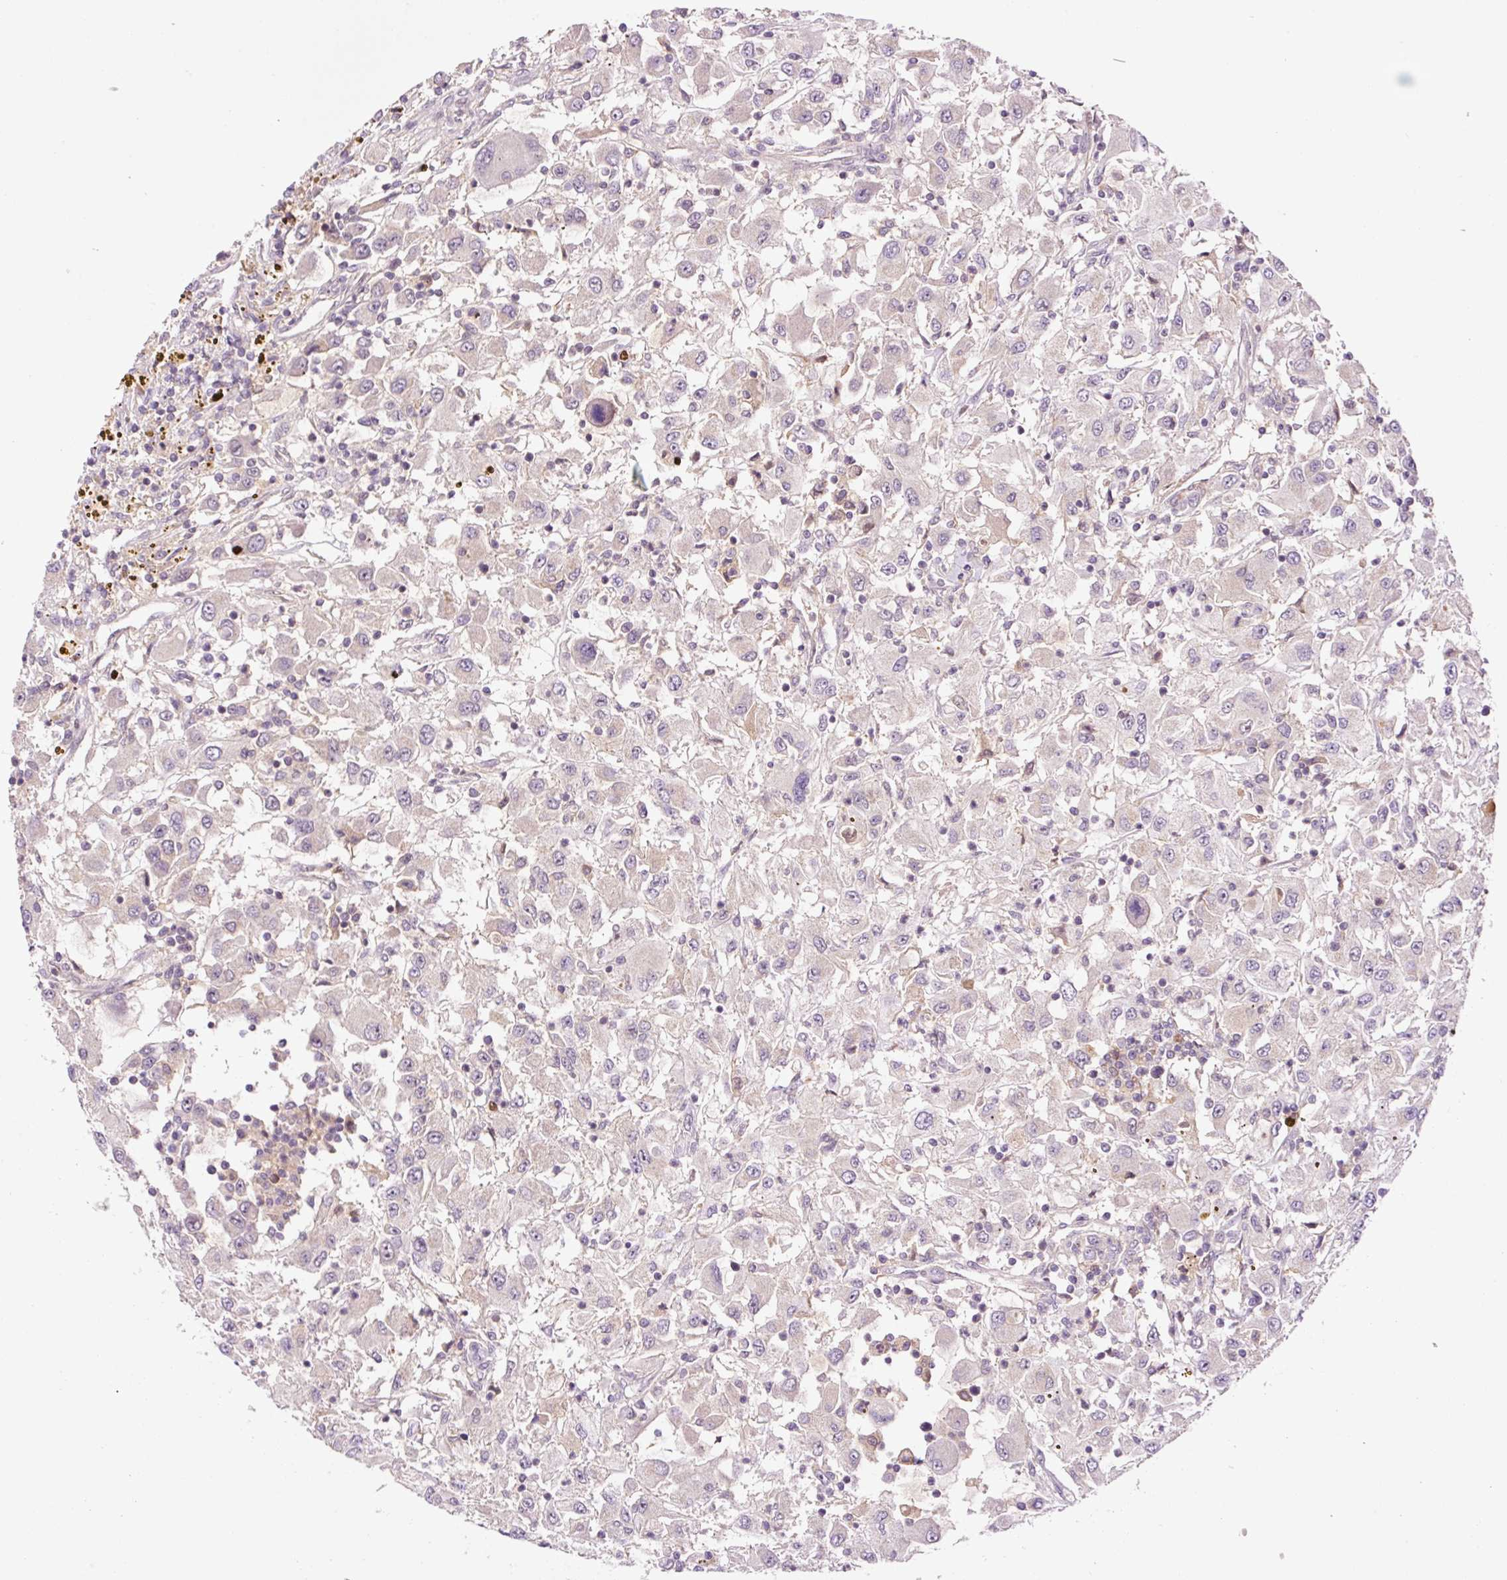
{"staining": {"intensity": "negative", "quantity": "none", "location": "none"}, "tissue": "renal cancer", "cell_type": "Tumor cells", "image_type": "cancer", "snomed": [{"axis": "morphology", "description": "Adenocarcinoma, NOS"}, {"axis": "topography", "description": "Kidney"}], "caption": "Immunohistochemical staining of renal cancer shows no significant staining in tumor cells. The staining was performed using DAB (3,3'-diaminobenzidine) to visualize the protein expression in brown, while the nuclei were stained in blue with hematoxylin (Magnification: 20x).", "gene": "DPPA4", "patient": {"sex": "female", "age": 67}}